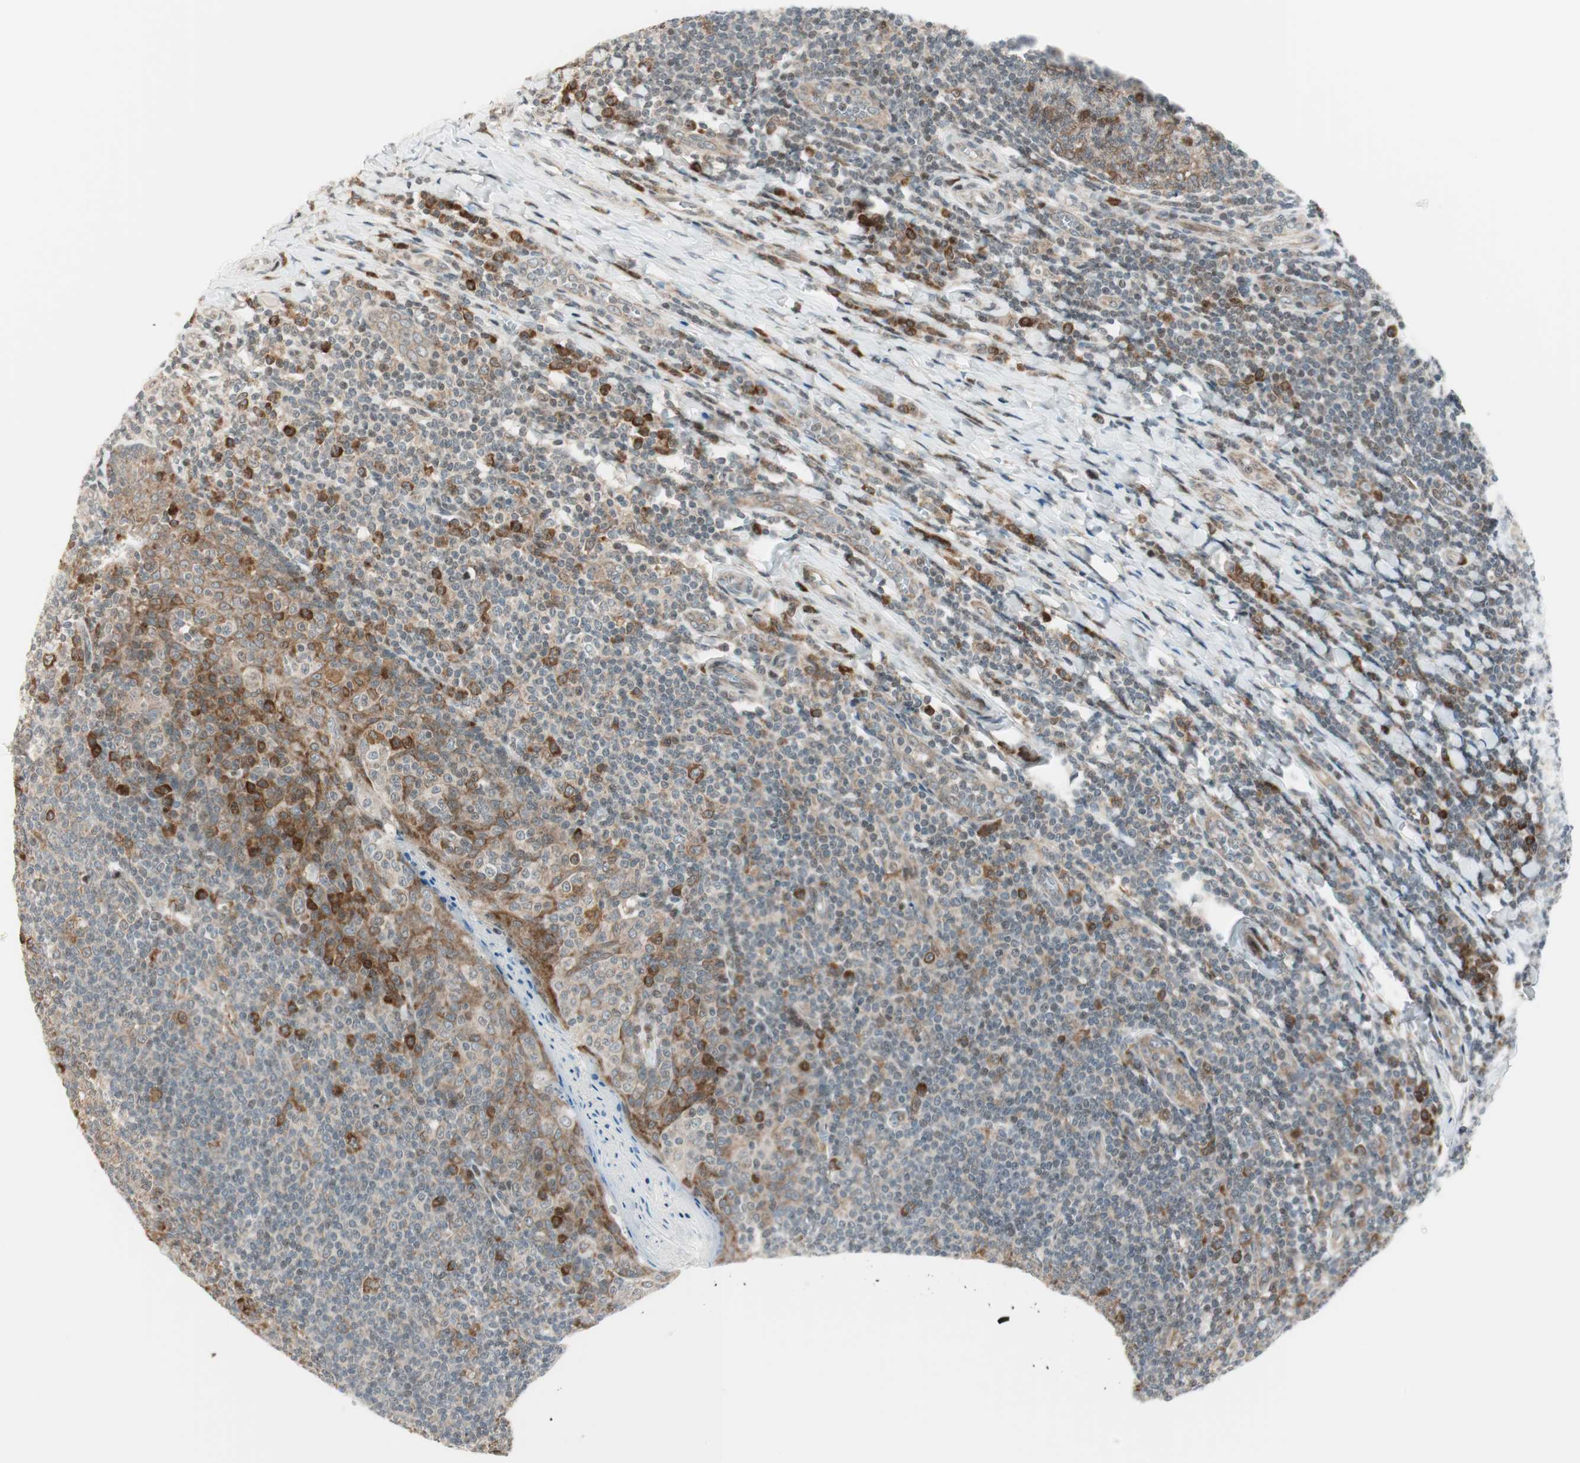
{"staining": {"intensity": "weak", "quantity": ">75%", "location": "cytoplasmic/membranous"}, "tissue": "tonsil", "cell_type": "Germinal center cells", "image_type": "normal", "snomed": [{"axis": "morphology", "description": "Normal tissue, NOS"}, {"axis": "topography", "description": "Tonsil"}], "caption": "Protein staining of unremarkable tonsil reveals weak cytoplasmic/membranous staining in about >75% of germinal center cells.", "gene": "TPT1", "patient": {"sex": "male", "age": 31}}